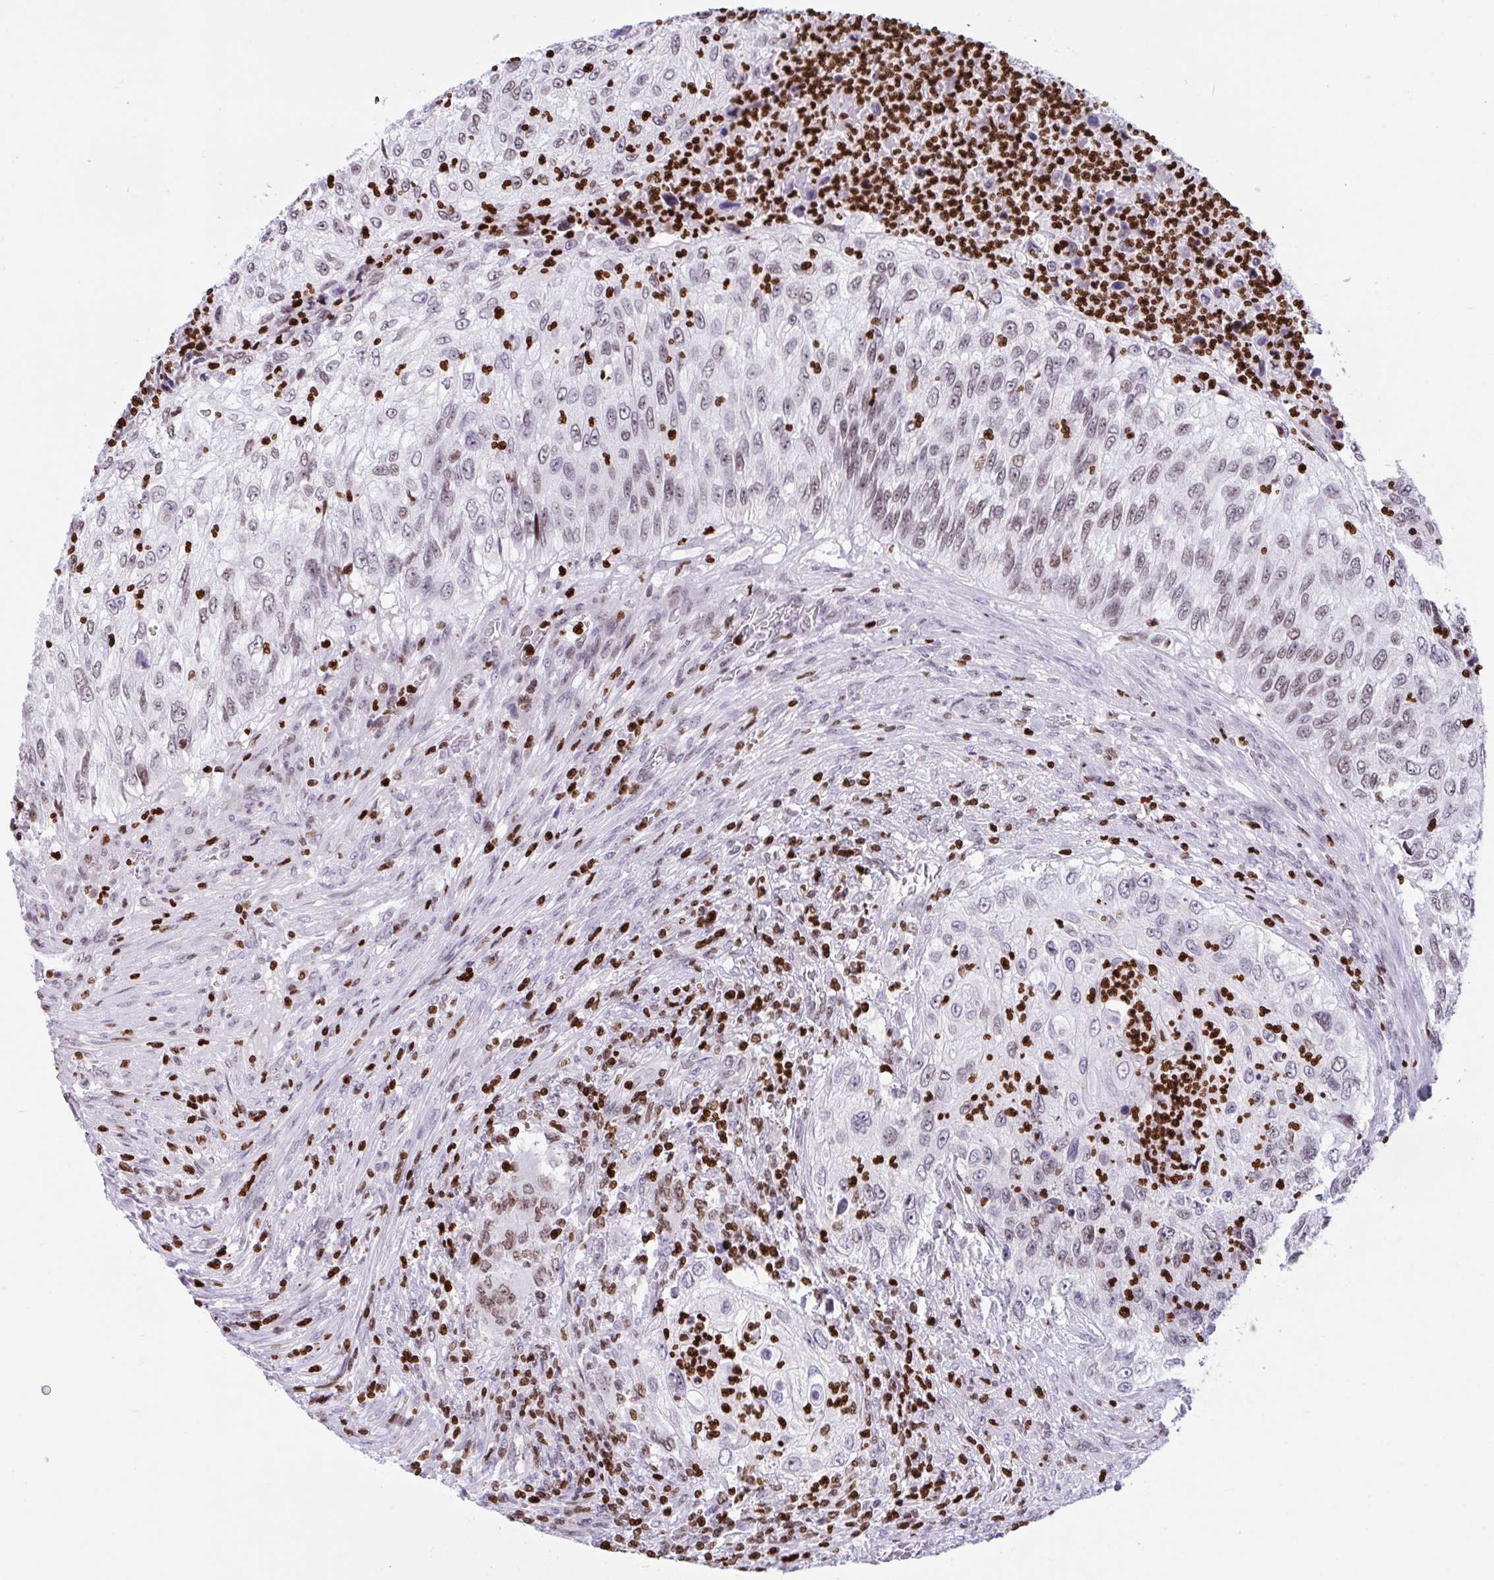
{"staining": {"intensity": "weak", "quantity": "25%-75%", "location": "nuclear"}, "tissue": "urothelial cancer", "cell_type": "Tumor cells", "image_type": "cancer", "snomed": [{"axis": "morphology", "description": "Urothelial carcinoma, High grade"}, {"axis": "topography", "description": "Urinary bladder"}], "caption": "Tumor cells show low levels of weak nuclear positivity in approximately 25%-75% of cells in human urothelial cancer. The staining is performed using DAB (3,3'-diaminobenzidine) brown chromogen to label protein expression. The nuclei are counter-stained blue using hematoxylin.", "gene": "HMGB2", "patient": {"sex": "female", "age": 60}}